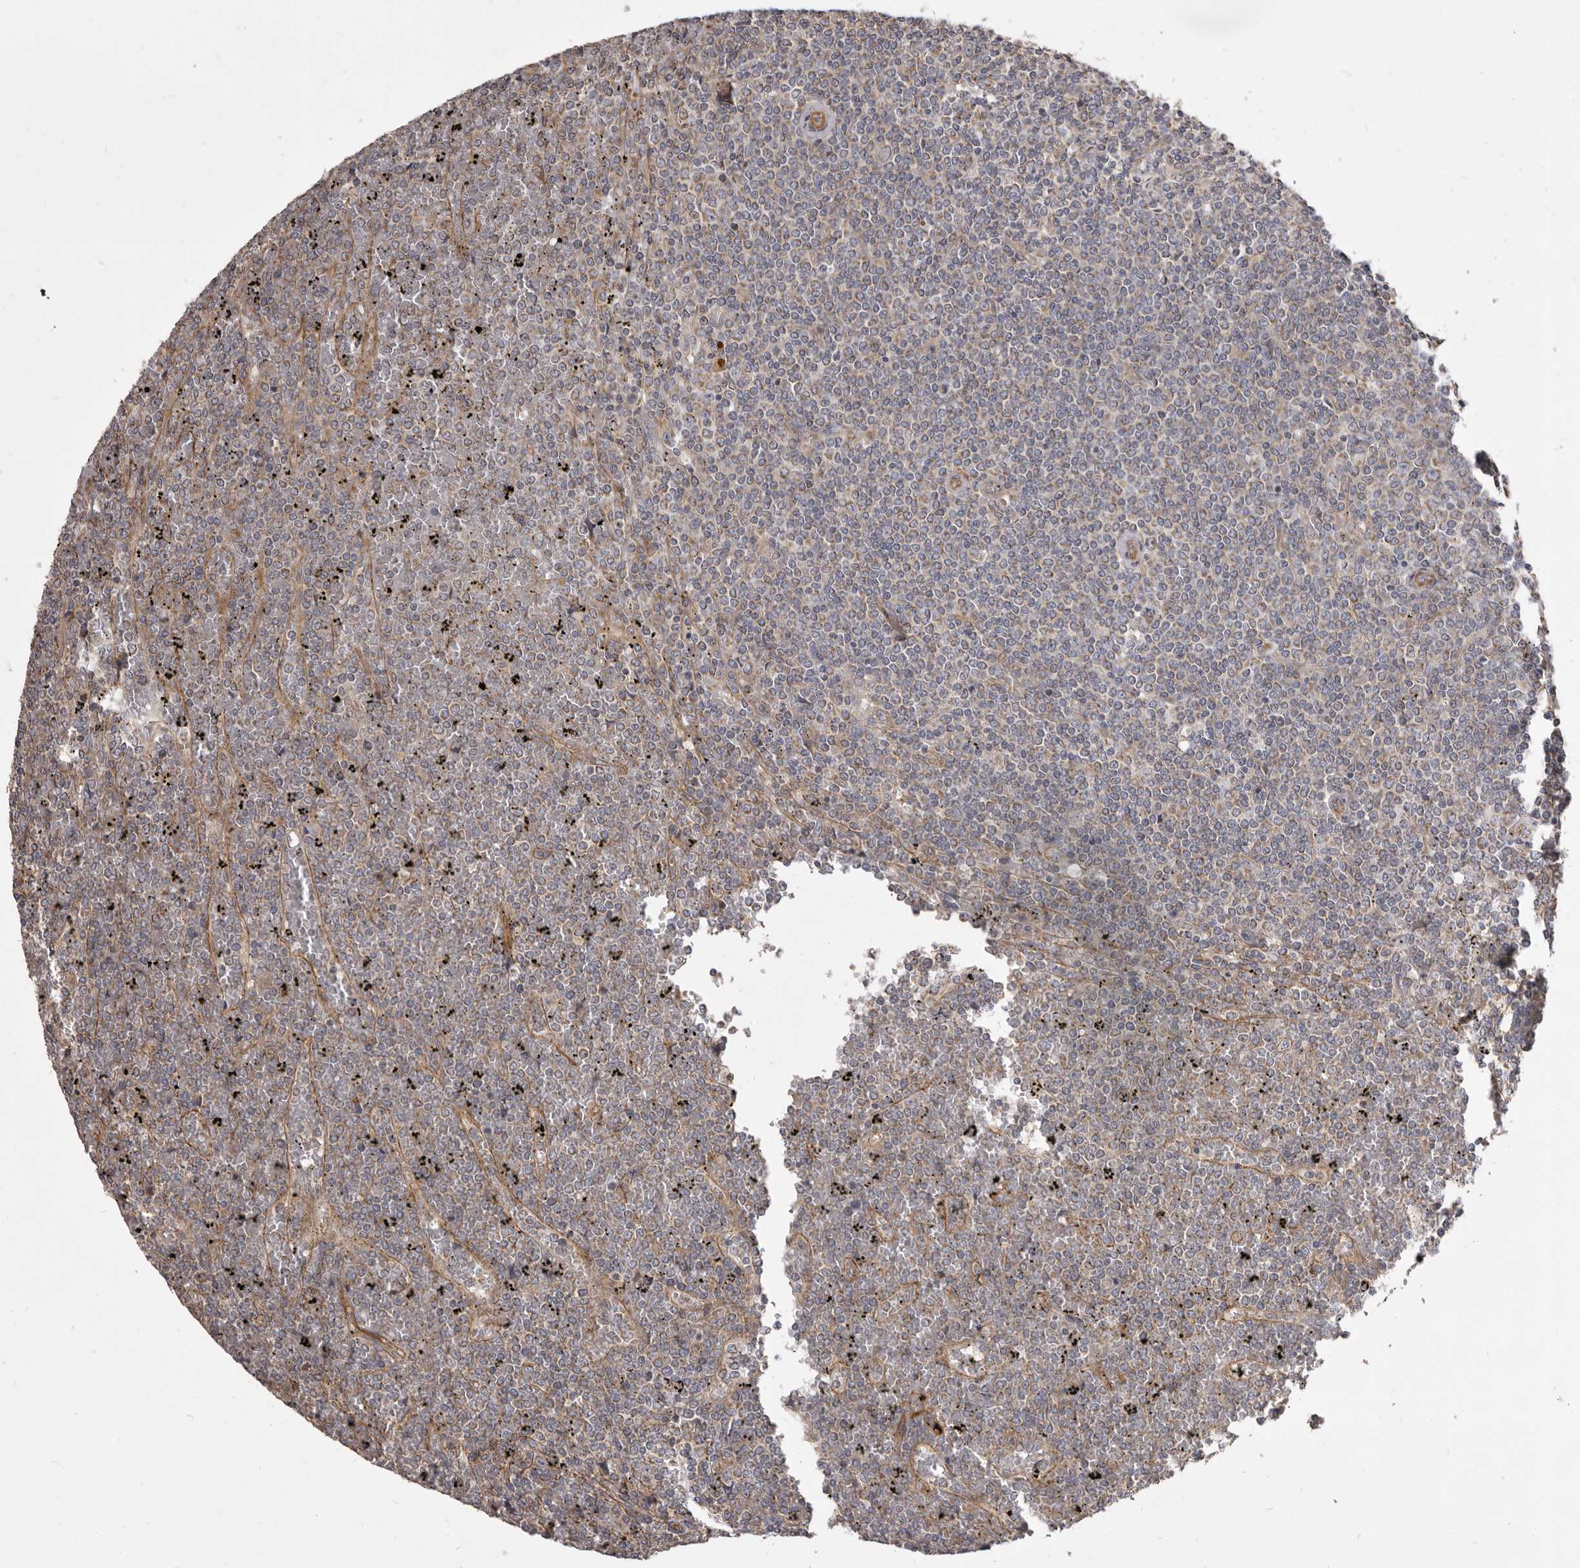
{"staining": {"intensity": "negative", "quantity": "none", "location": "none"}, "tissue": "lymphoma", "cell_type": "Tumor cells", "image_type": "cancer", "snomed": [{"axis": "morphology", "description": "Malignant lymphoma, non-Hodgkin's type, Low grade"}, {"axis": "topography", "description": "Spleen"}], "caption": "IHC photomicrograph of neoplastic tissue: low-grade malignant lymphoma, non-Hodgkin's type stained with DAB shows no significant protein expression in tumor cells.", "gene": "VPS45", "patient": {"sex": "female", "age": 19}}